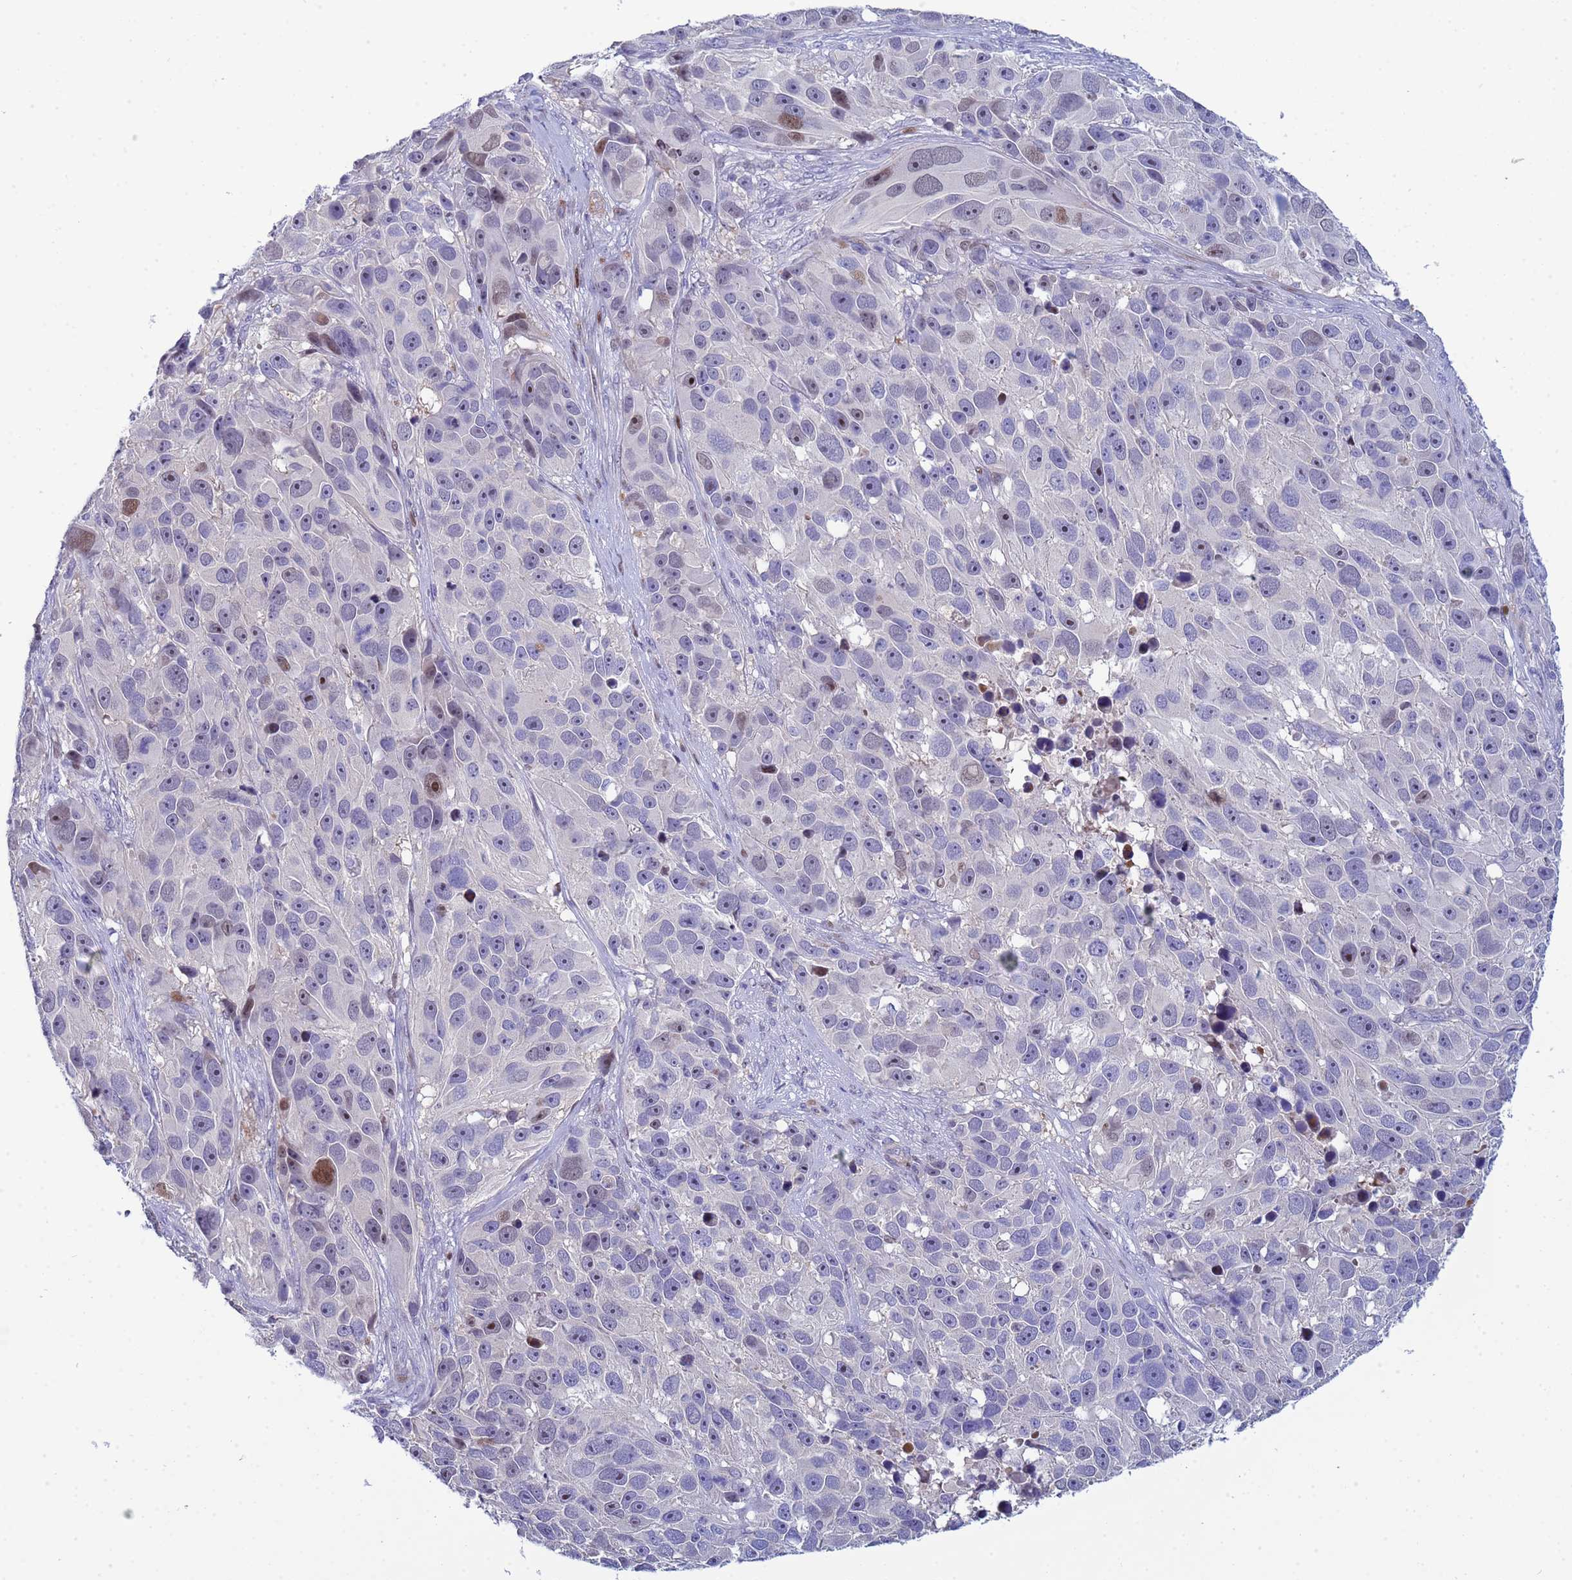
{"staining": {"intensity": "moderate", "quantity": "<25%", "location": "nuclear"}, "tissue": "melanoma", "cell_type": "Tumor cells", "image_type": "cancer", "snomed": [{"axis": "morphology", "description": "Malignant melanoma, NOS"}, {"axis": "topography", "description": "Skin"}], "caption": "A histopathology image showing moderate nuclear positivity in approximately <25% of tumor cells in melanoma, as visualized by brown immunohistochemical staining.", "gene": "PPP6R1", "patient": {"sex": "male", "age": 84}}